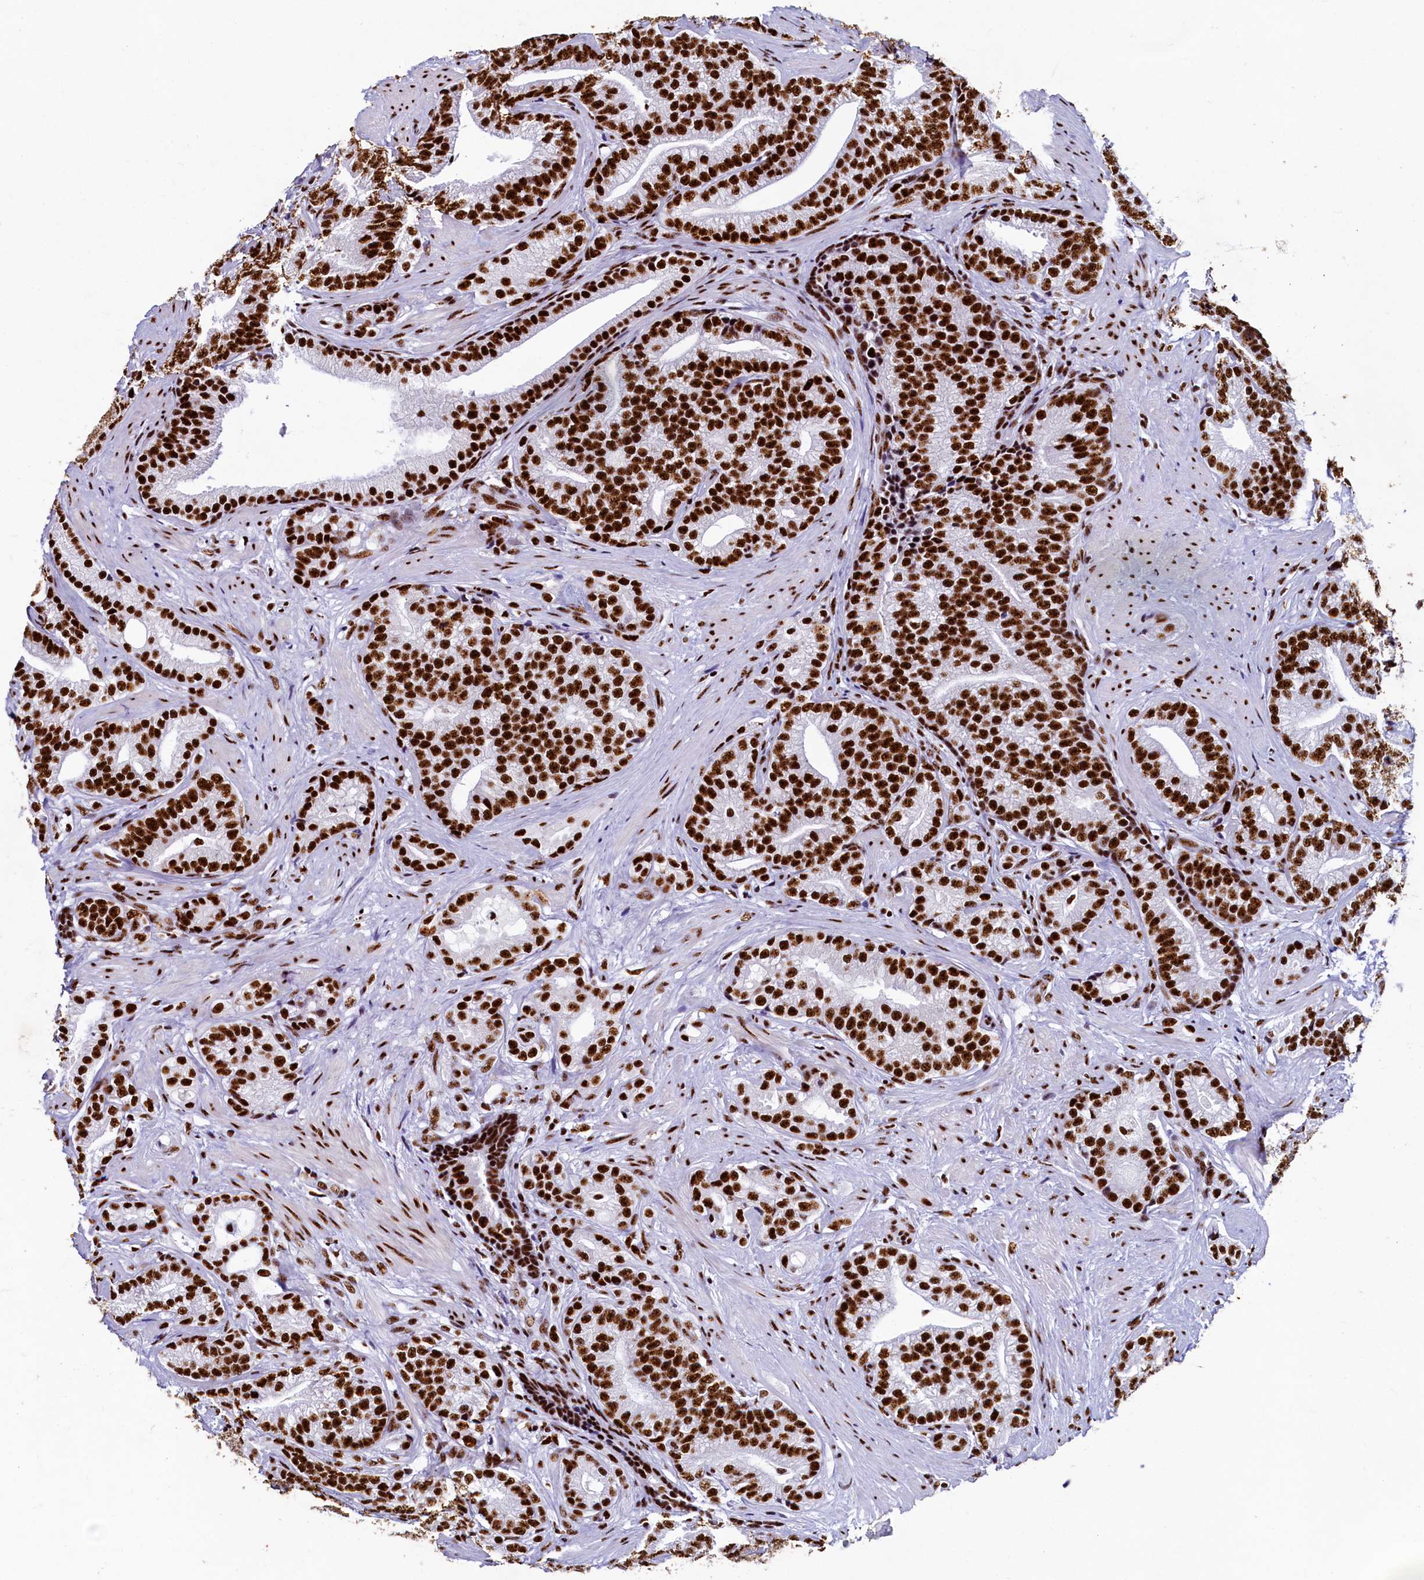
{"staining": {"intensity": "strong", "quantity": ">75%", "location": "nuclear"}, "tissue": "prostate cancer", "cell_type": "Tumor cells", "image_type": "cancer", "snomed": [{"axis": "morphology", "description": "Adenocarcinoma, Low grade"}, {"axis": "topography", "description": "Prostate"}], "caption": "Protein staining shows strong nuclear staining in approximately >75% of tumor cells in prostate cancer (low-grade adenocarcinoma). Ihc stains the protein in brown and the nuclei are stained blue.", "gene": "SRRM2", "patient": {"sex": "male", "age": 71}}